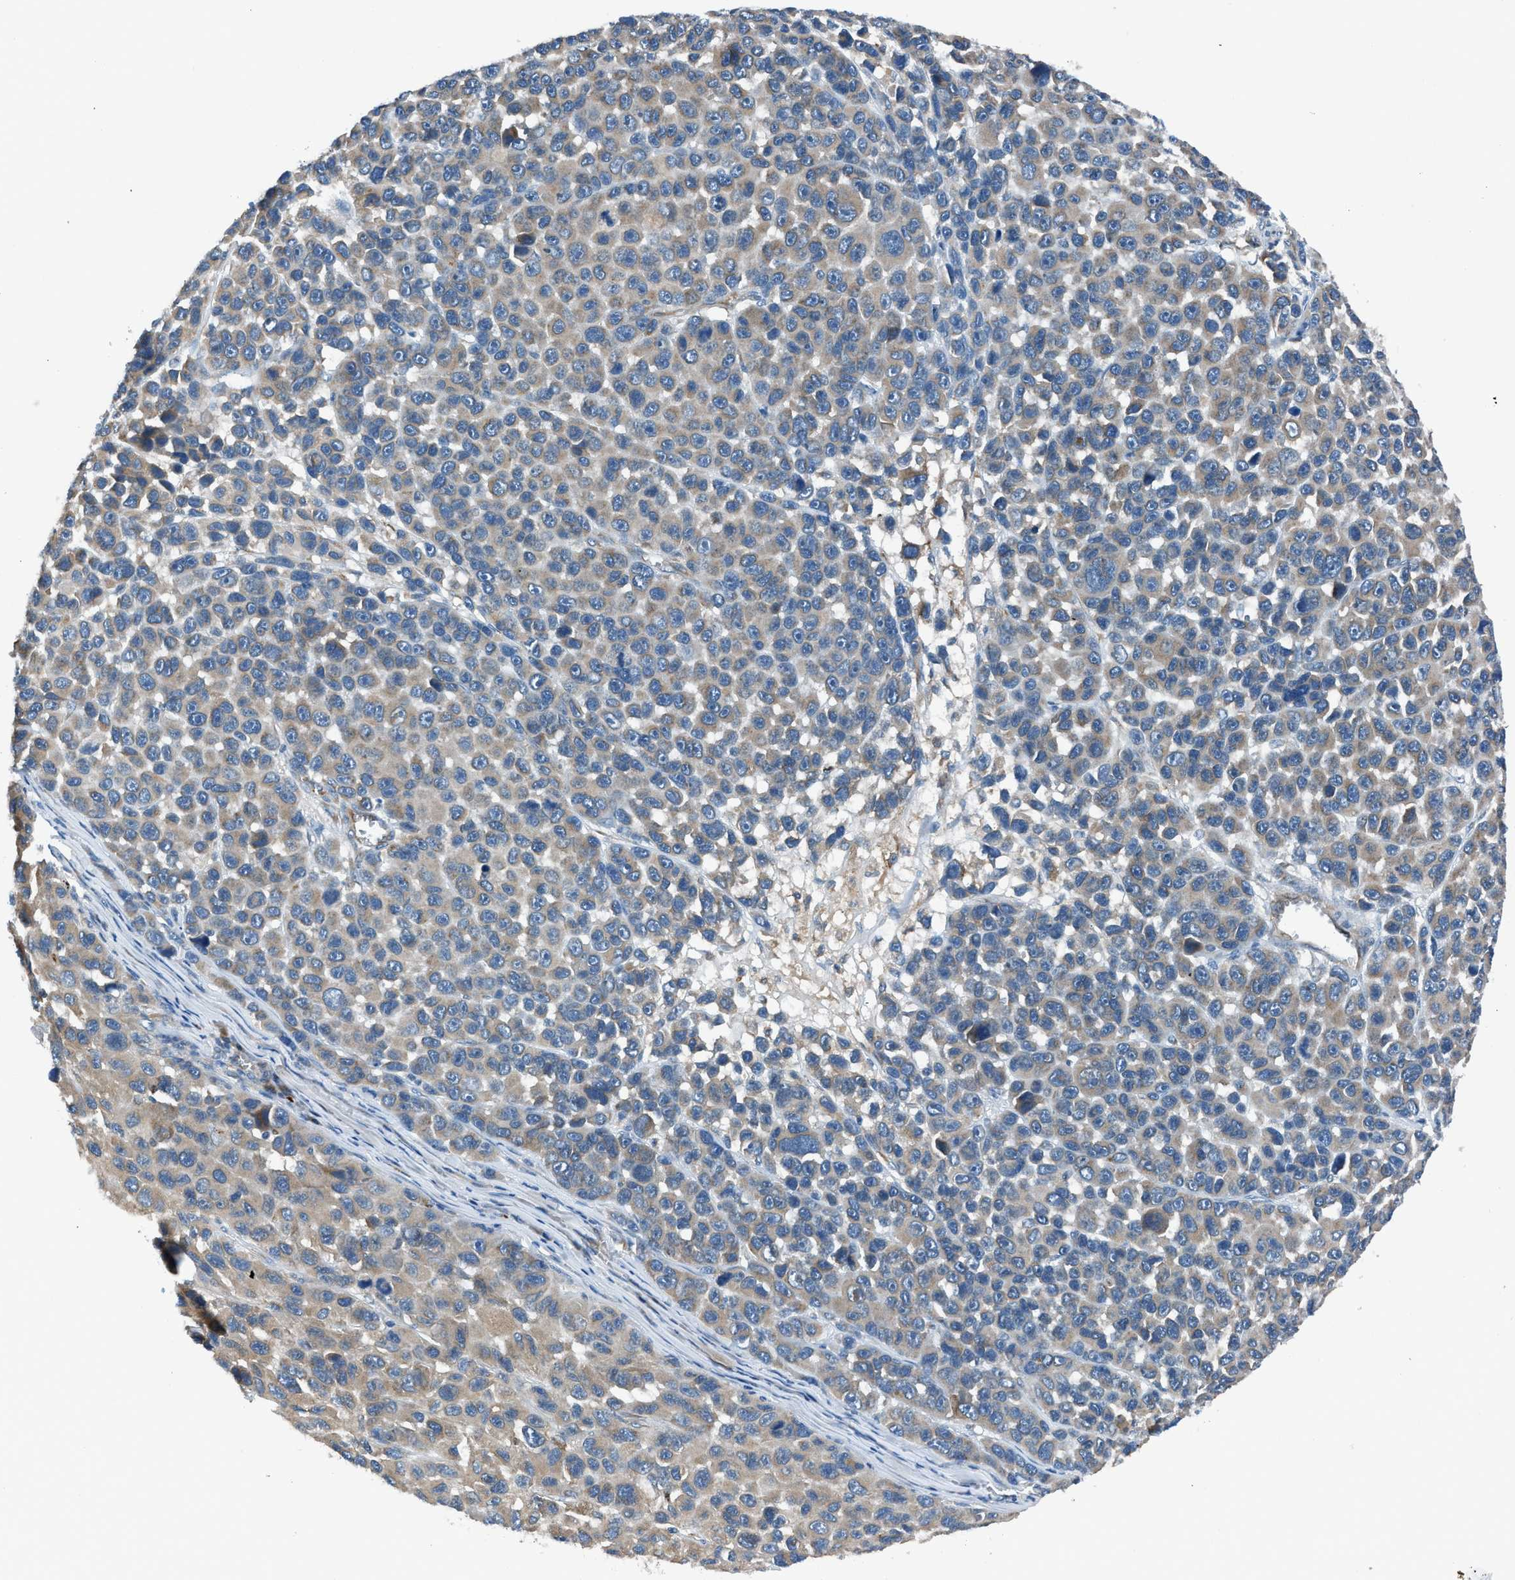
{"staining": {"intensity": "weak", "quantity": "25%-75%", "location": "cytoplasmic/membranous"}, "tissue": "melanoma", "cell_type": "Tumor cells", "image_type": "cancer", "snomed": [{"axis": "morphology", "description": "Malignant melanoma, NOS"}, {"axis": "topography", "description": "Skin"}], "caption": "A brown stain shows weak cytoplasmic/membranous positivity of a protein in human malignant melanoma tumor cells. Nuclei are stained in blue.", "gene": "LMBR1", "patient": {"sex": "male", "age": 53}}